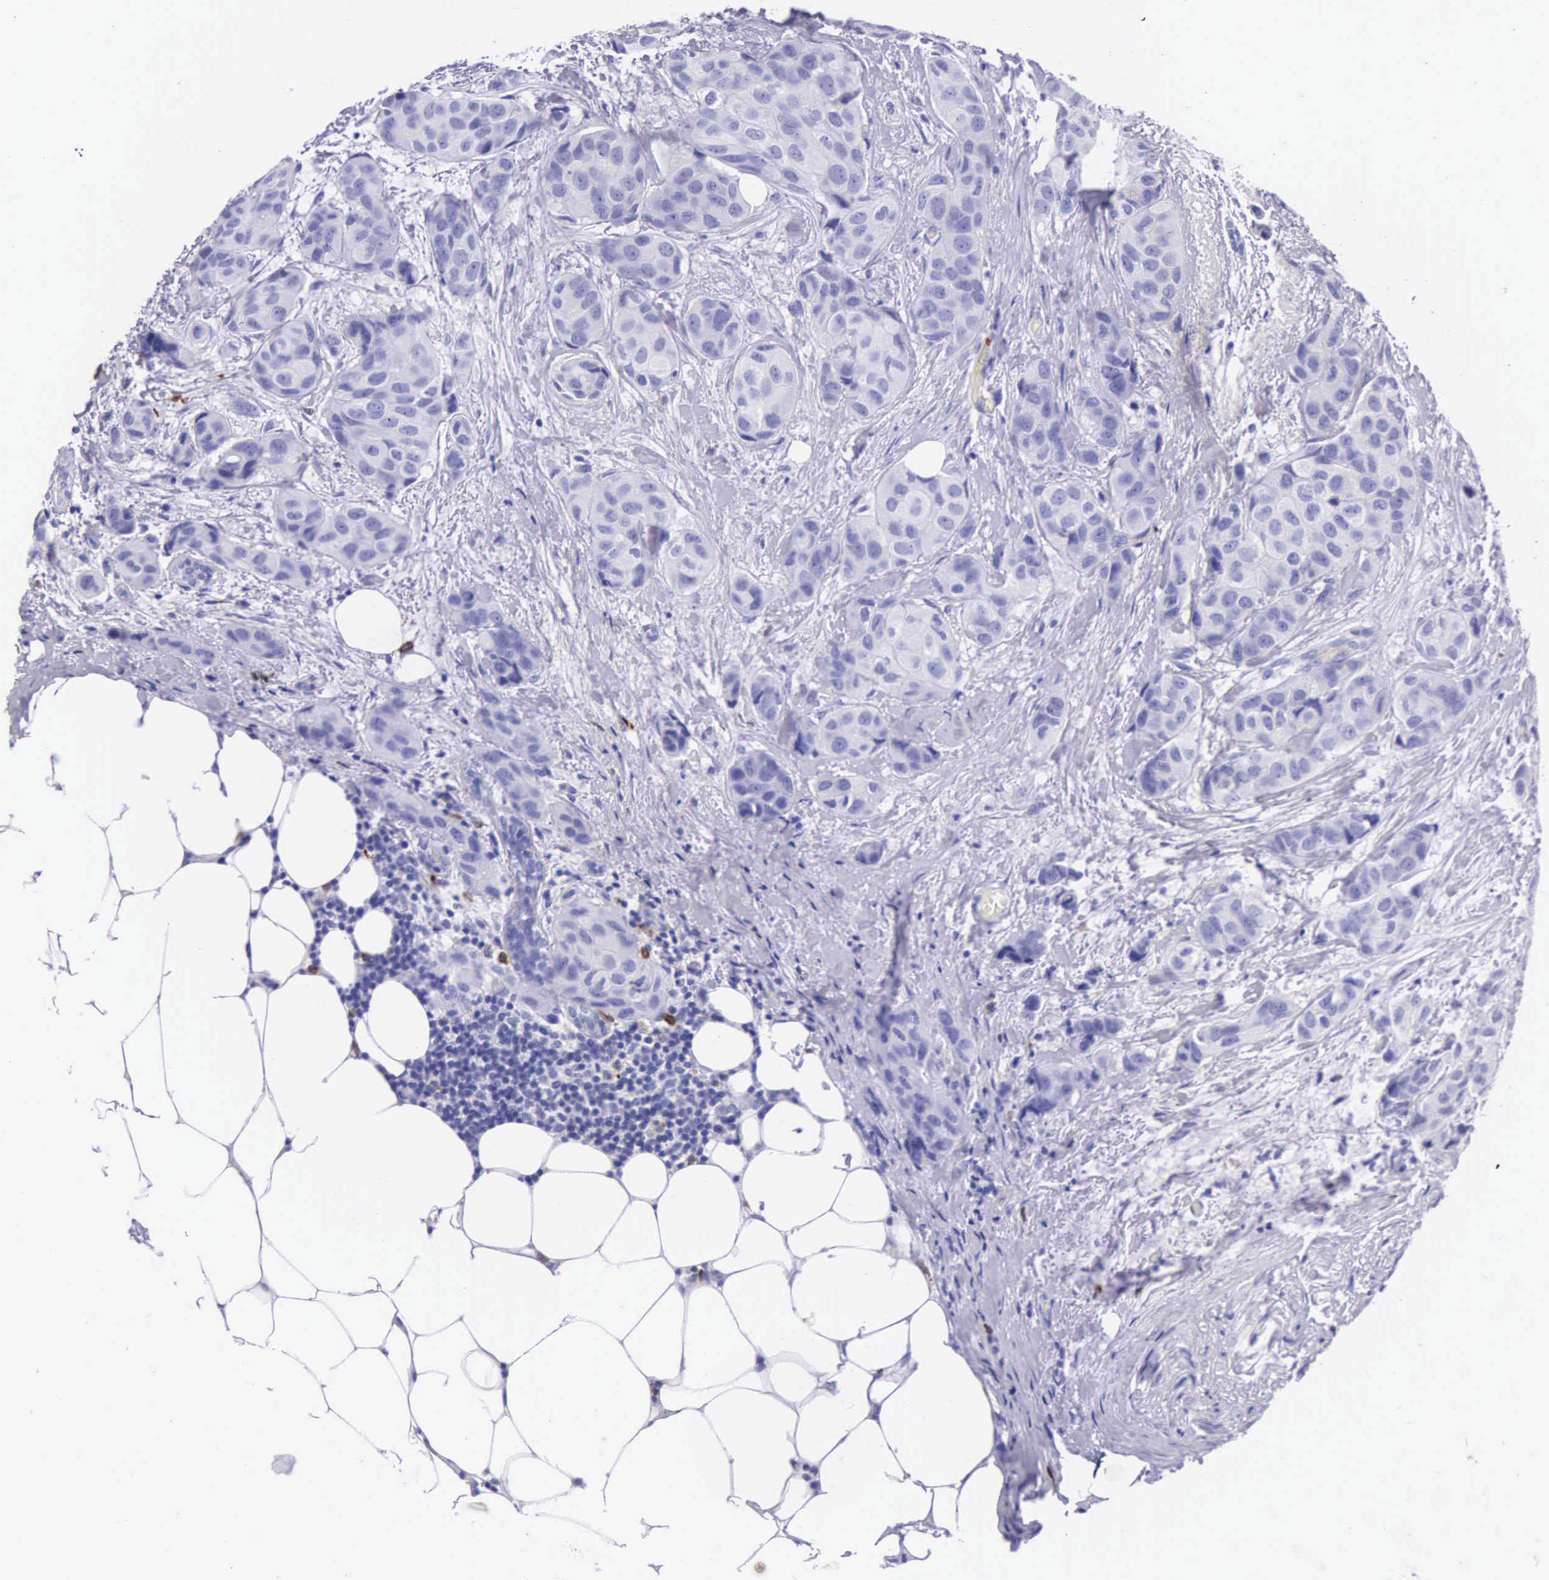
{"staining": {"intensity": "negative", "quantity": "none", "location": "none"}, "tissue": "breast cancer", "cell_type": "Tumor cells", "image_type": "cancer", "snomed": [{"axis": "morphology", "description": "Duct carcinoma"}, {"axis": "topography", "description": "Breast"}], "caption": "High magnification brightfield microscopy of intraductal carcinoma (breast) stained with DAB (3,3'-diaminobenzidine) (brown) and counterstained with hematoxylin (blue): tumor cells show no significant positivity.", "gene": "FCN1", "patient": {"sex": "female", "age": 68}}